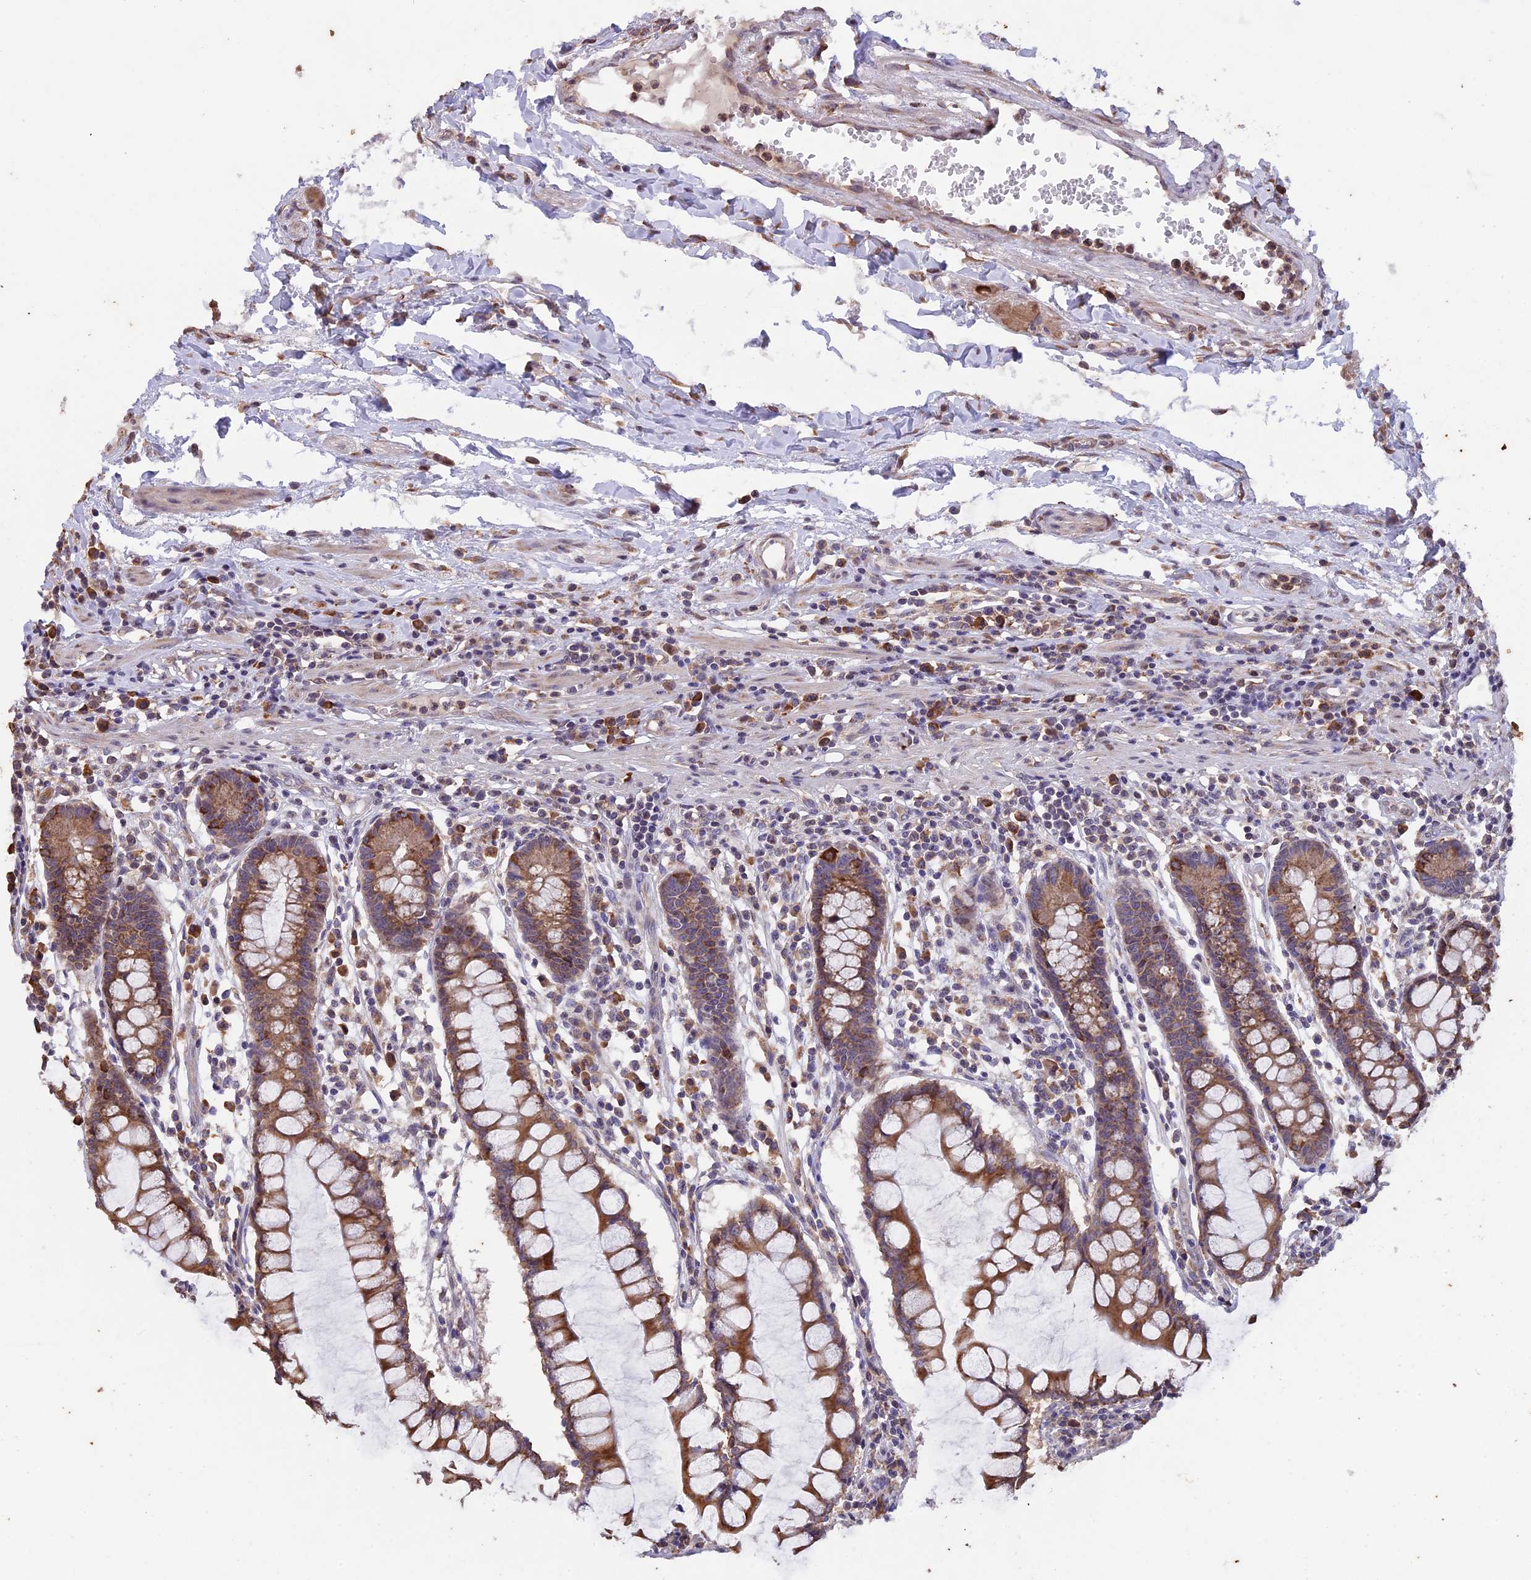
{"staining": {"intensity": "weak", "quantity": ">75%", "location": "cytoplasmic/membranous"}, "tissue": "colon", "cell_type": "Endothelial cells", "image_type": "normal", "snomed": [{"axis": "morphology", "description": "Normal tissue, NOS"}, {"axis": "morphology", "description": "Adenocarcinoma, NOS"}, {"axis": "topography", "description": "Colon"}], "caption": "DAB immunohistochemical staining of unremarkable colon exhibits weak cytoplasmic/membranous protein expression in about >75% of endothelial cells. (DAB (3,3'-diaminobenzidine) IHC, brown staining for protein, blue staining for nuclei).", "gene": "DMRTA2", "patient": {"sex": "female", "age": 55}}